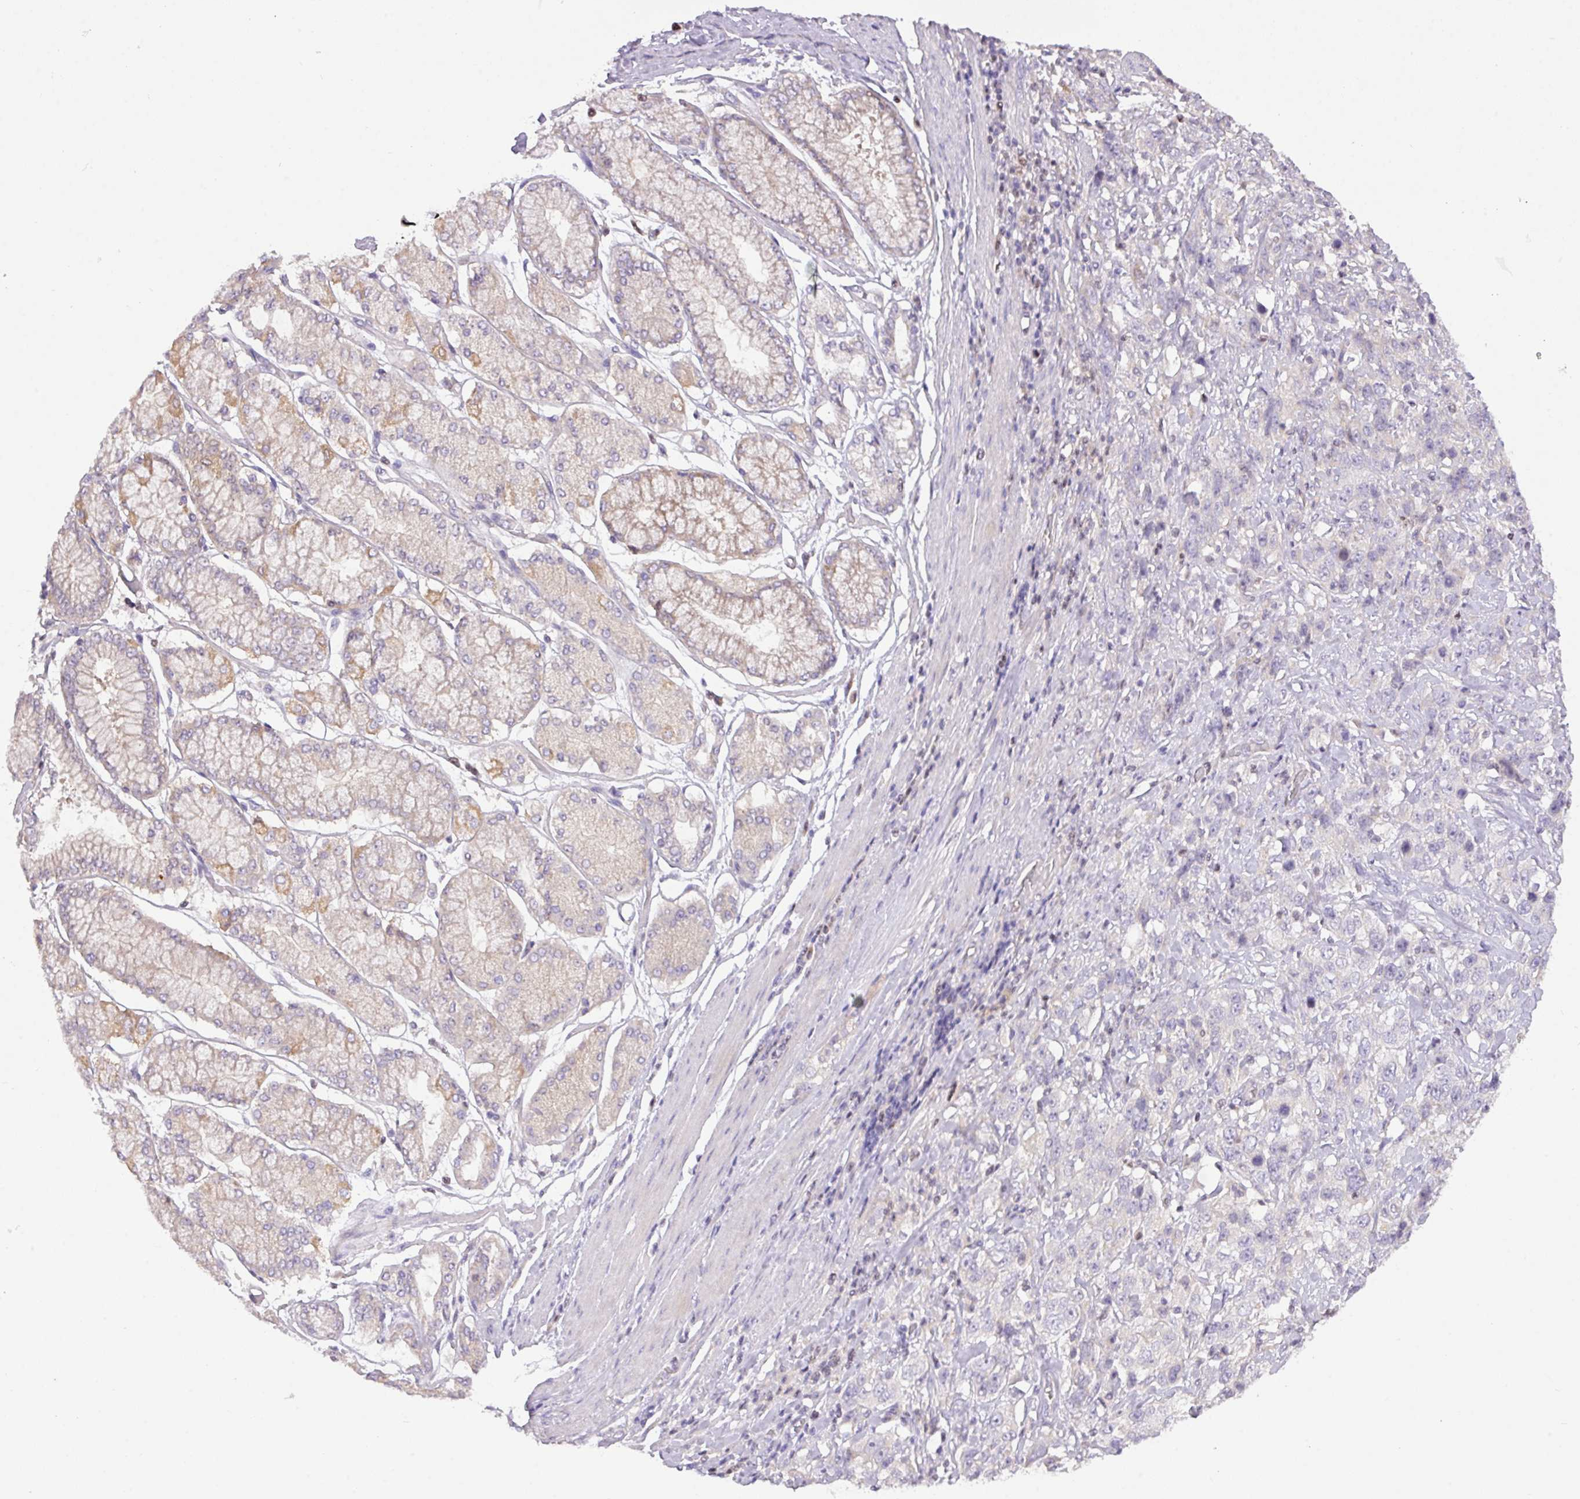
{"staining": {"intensity": "negative", "quantity": "none", "location": "none"}, "tissue": "stomach cancer", "cell_type": "Tumor cells", "image_type": "cancer", "snomed": [{"axis": "morphology", "description": "Normal tissue, NOS"}, {"axis": "morphology", "description": "Adenocarcinoma, NOS"}, {"axis": "topography", "description": "Lymph node"}, {"axis": "topography", "description": "Stomach"}], "caption": "Tumor cells are negative for brown protein staining in stomach adenocarcinoma.", "gene": "ZNF394", "patient": {"sex": "male", "age": 48}}